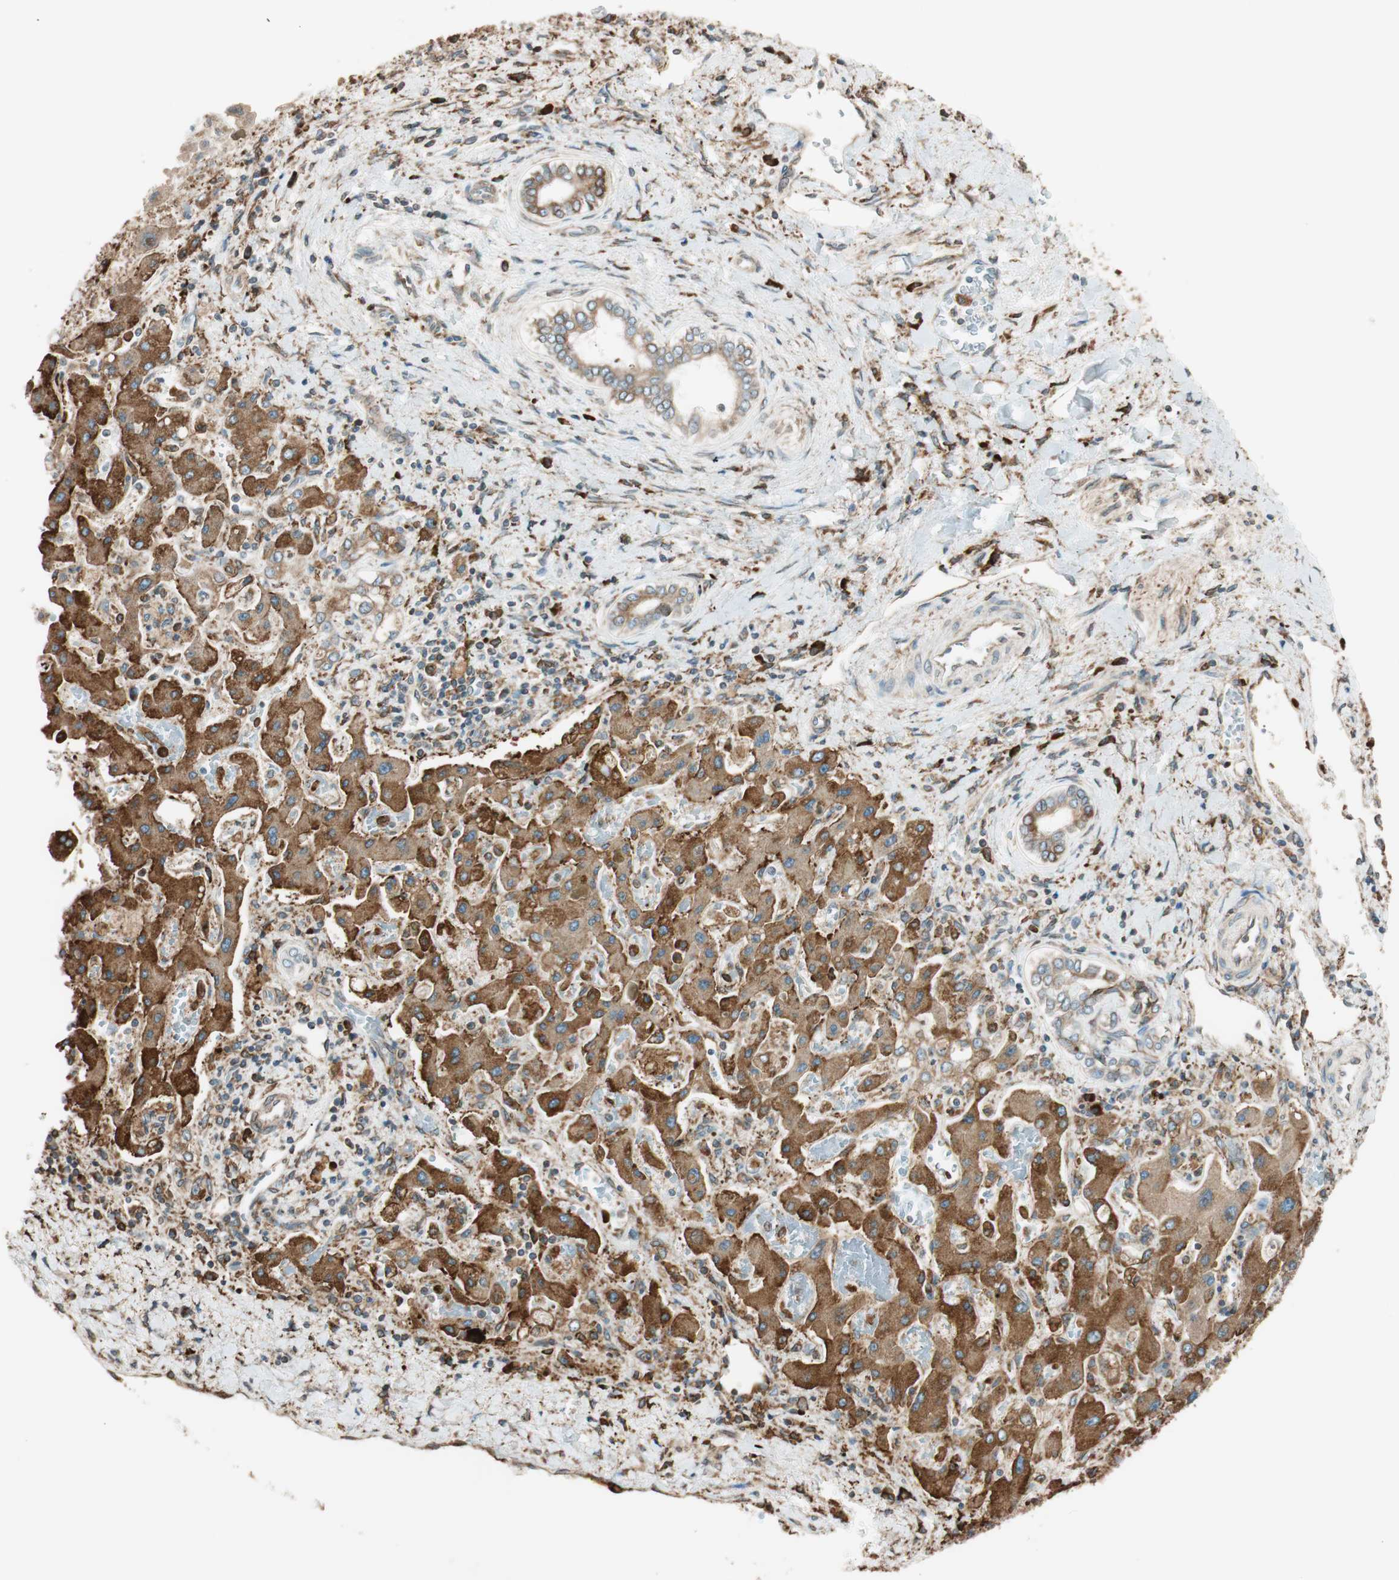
{"staining": {"intensity": "weak", "quantity": ">75%", "location": "cytoplasmic/membranous"}, "tissue": "liver cancer", "cell_type": "Tumor cells", "image_type": "cancer", "snomed": [{"axis": "morphology", "description": "Cholangiocarcinoma"}, {"axis": "topography", "description": "Liver"}], "caption": "Tumor cells reveal low levels of weak cytoplasmic/membranous staining in approximately >75% of cells in human liver cholangiocarcinoma. Using DAB (brown) and hematoxylin (blue) stains, captured at high magnification using brightfield microscopy.", "gene": "PRKCSH", "patient": {"sex": "male", "age": 50}}